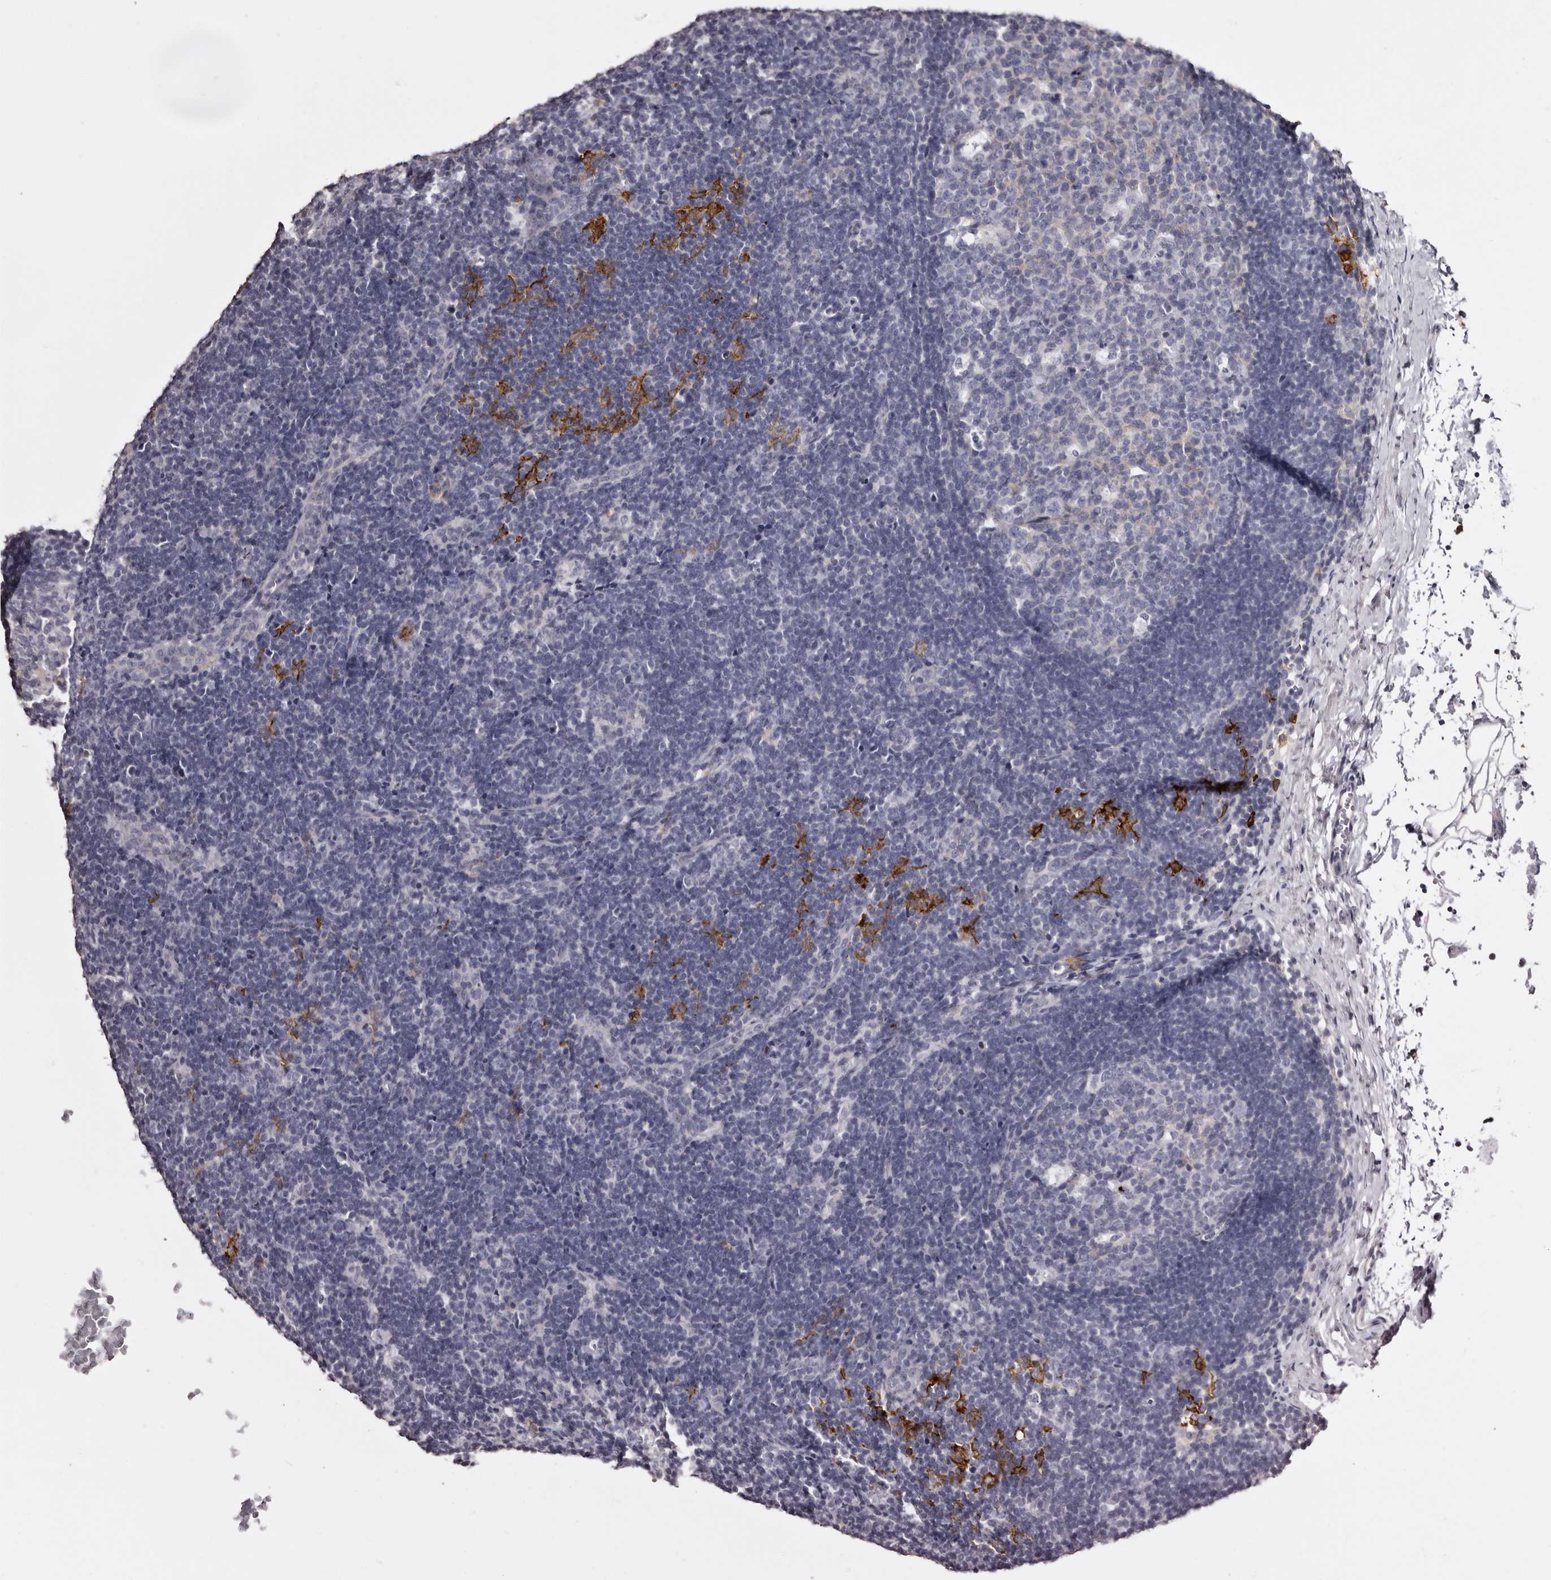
{"staining": {"intensity": "negative", "quantity": "none", "location": "none"}, "tissue": "lymph node", "cell_type": "Germinal center cells", "image_type": "normal", "snomed": [{"axis": "morphology", "description": "Normal tissue, NOS"}, {"axis": "topography", "description": "Lymph node"}], "caption": "This is an immunohistochemistry histopathology image of benign human lymph node. There is no positivity in germinal center cells.", "gene": "LAD1", "patient": {"sex": "female", "age": 22}}